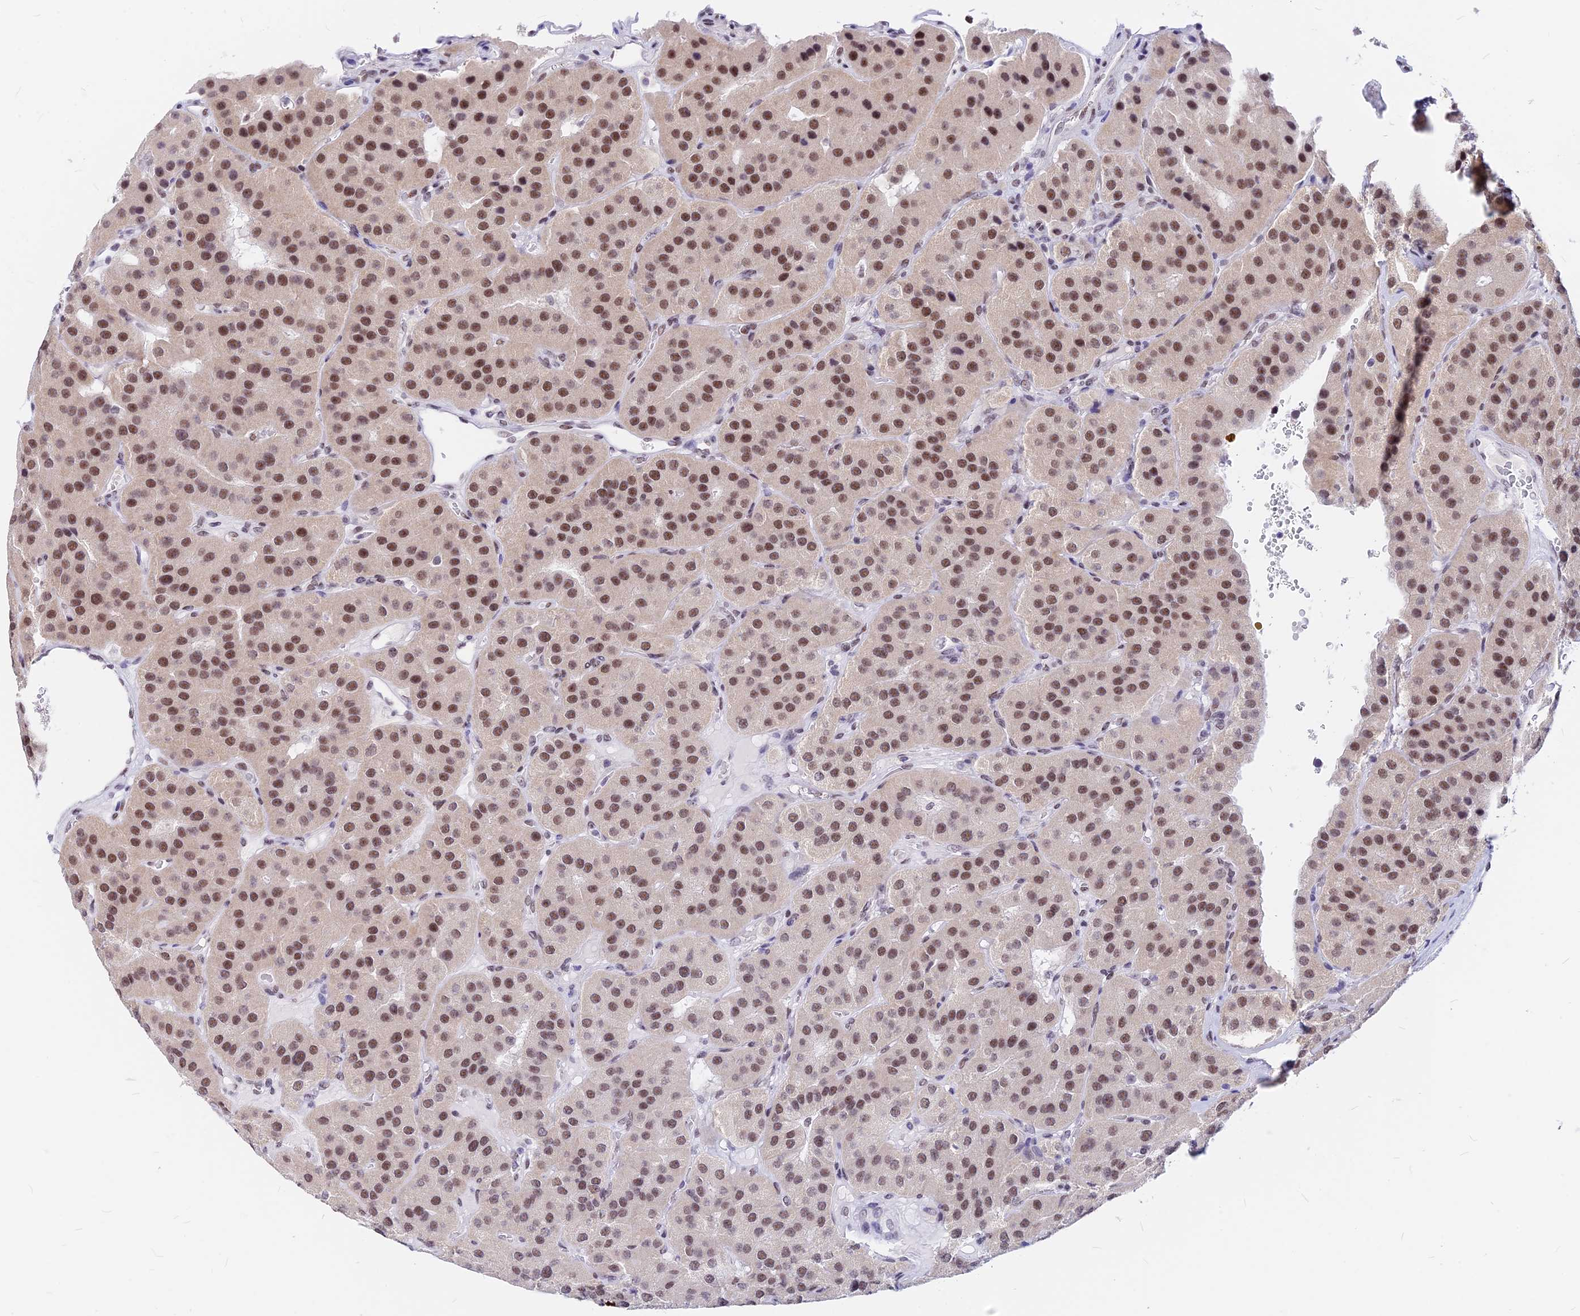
{"staining": {"intensity": "moderate", "quantity": ">75%", "location": "nuclear"}, "tissue": "parathyroid gland", "cell_type": "Glandular cells", "image_type": "normal", "snomed": [{"axis": "morphology", "description": "Normal tissue, NOS"}, {"axis": "morphology", "description": "Adenoma, NOS"}, {"axis": "topography", "description": "Parathyroid gland"}], "caption": "Parathyroid gland stained for a protein exhibits moderate nuclear positivity in glandular cells. (brown staining indicates protein expression, while blue staining denotes nuclei).", "gene": "KCTD13", "patient": {"sex": "female", "age": 86}}